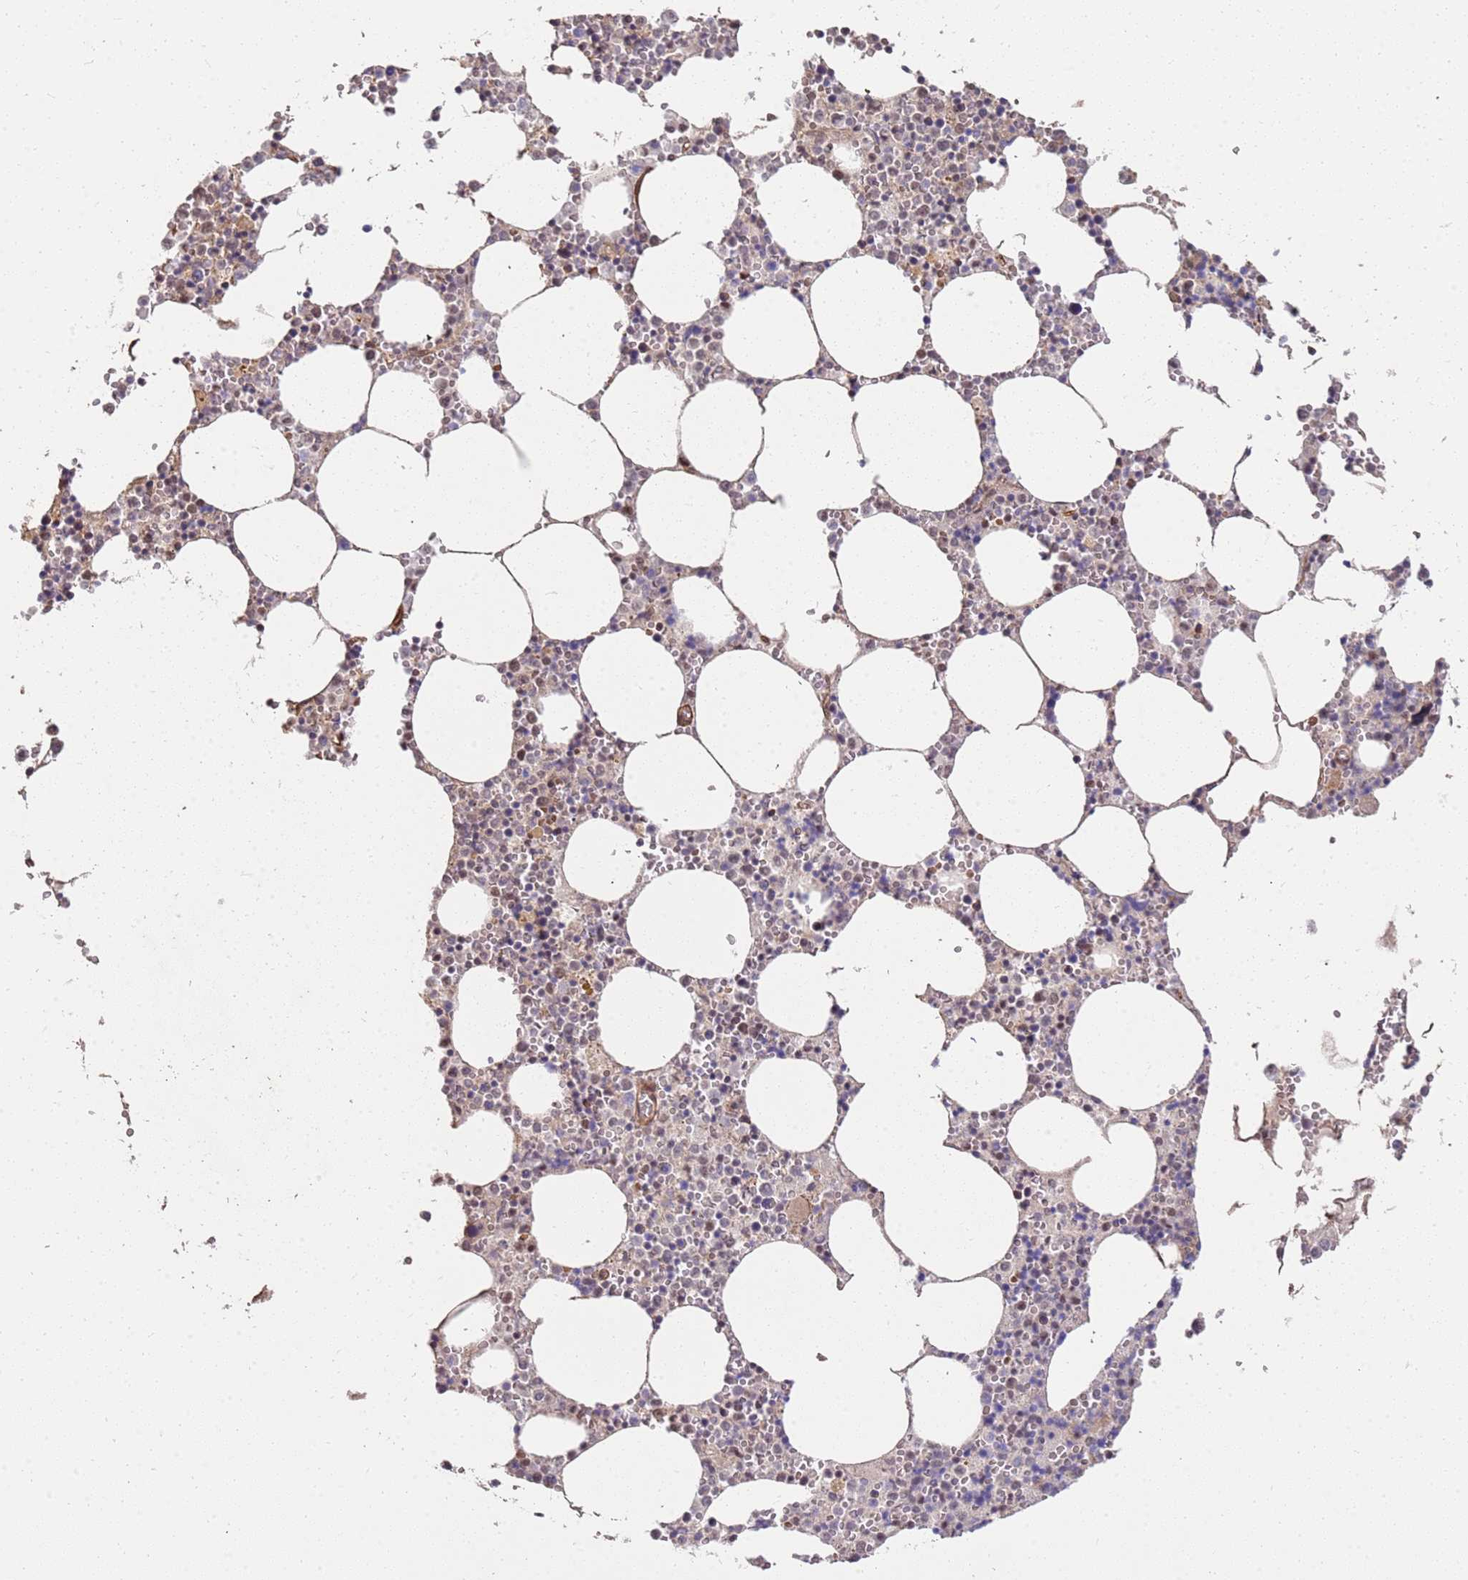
{"staining": {"intensity": "strong", "quantity": "<25%", "location": "cytoplasmic/membranous"}, "tissue": "bone marrow", "cell_type": "Hematopoietic cells", "image_type": "normal", "snomed": [{"axis": "morphology", "description": "Normal tissue, NOS"}, {"axis": "topography", "description": "Bone marrow"}], "caption": "Protein expression by immunohistochemistry (IHC) reveals strong cytoplasmic/membranous staining in approximately <25% of hematopoietic cells in normal bone marrow. (DAB IHC with brightfield microscopy, high magnification).", "gene": "ST18", "patient": {"sex": "female", "age": 64}}